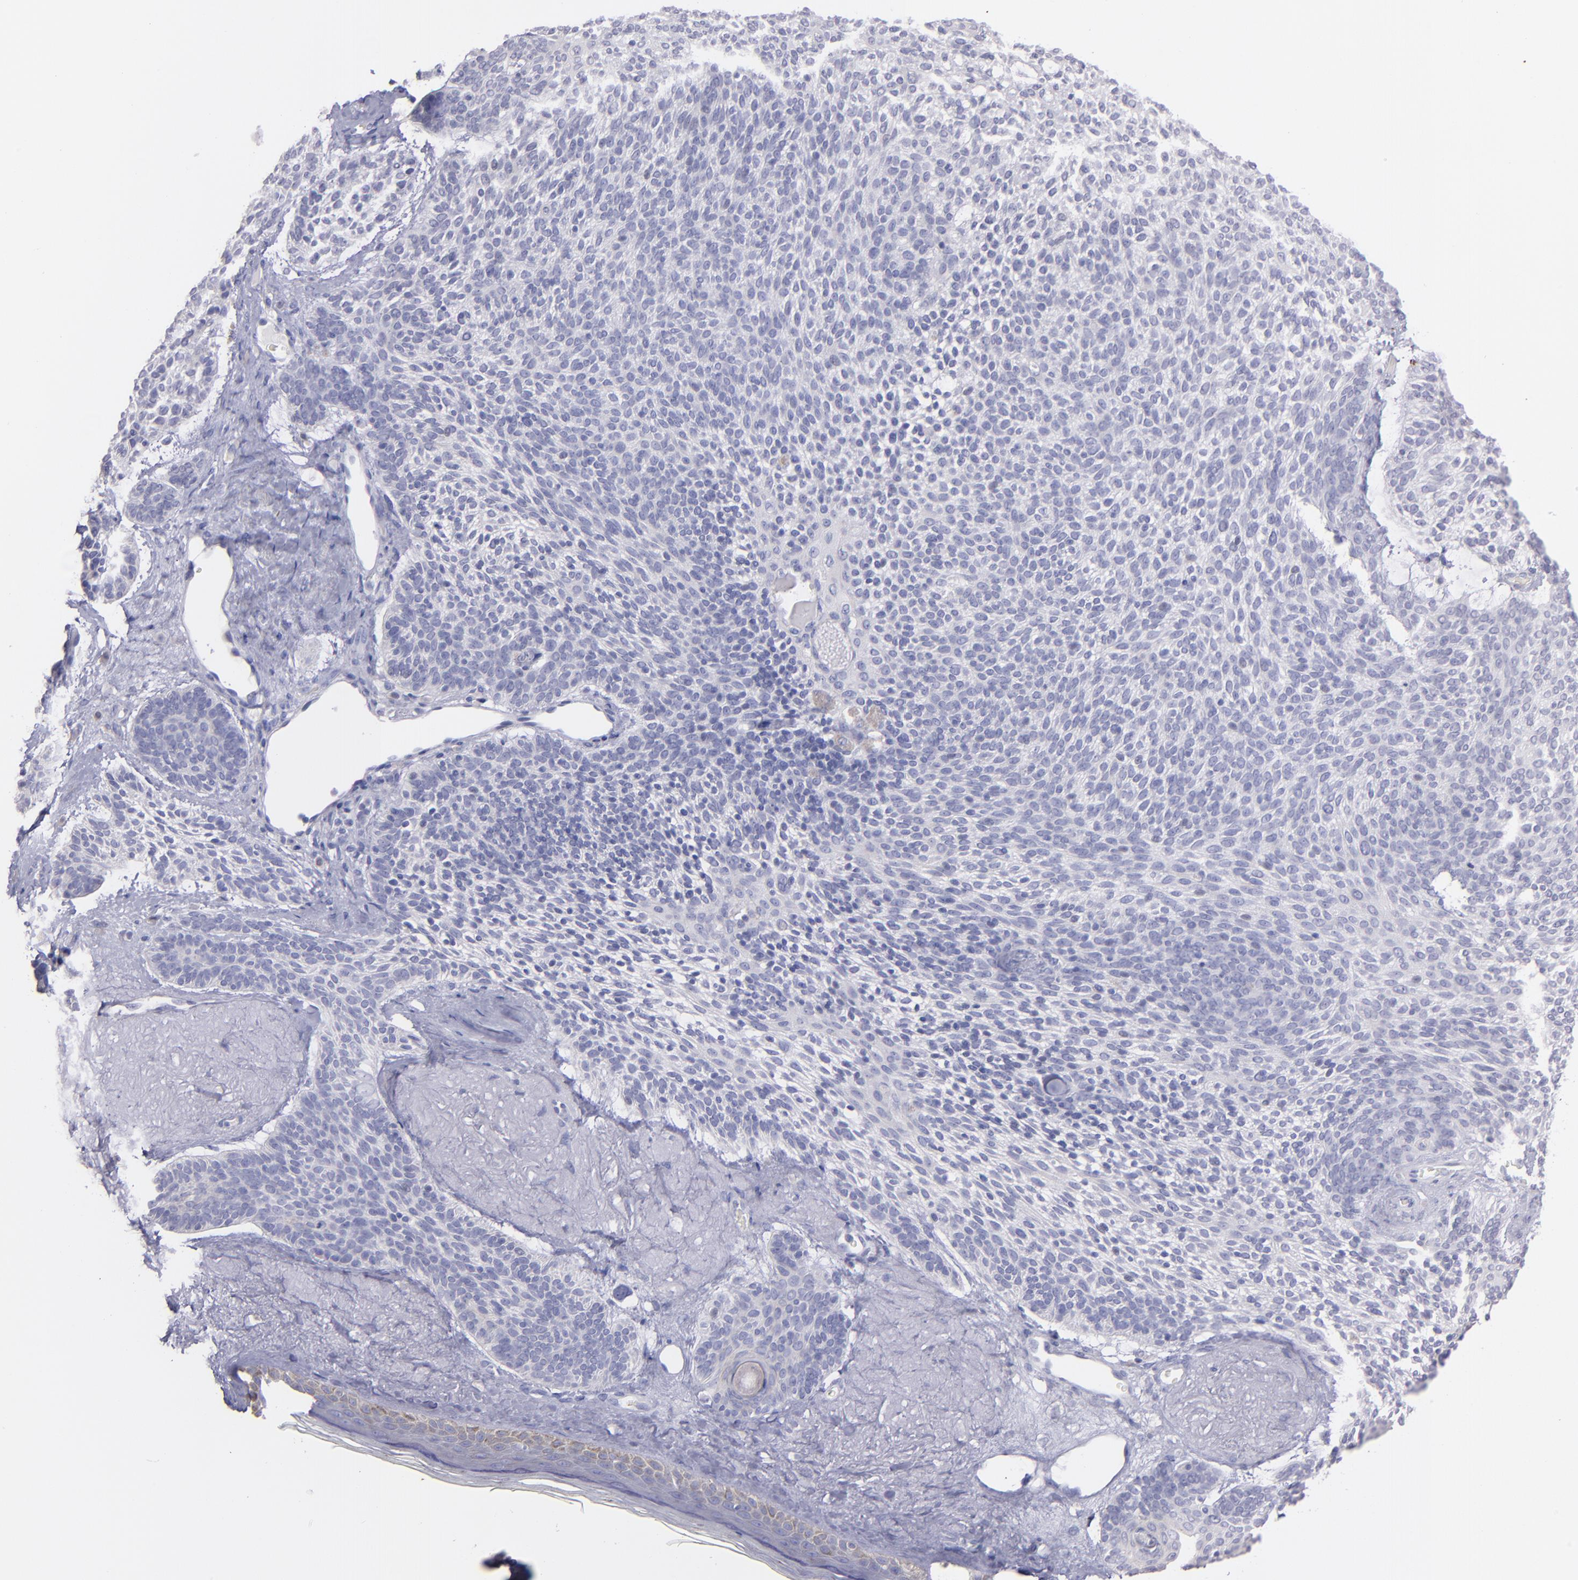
{"staining": {"intensity": "negative", "quantity": "none", "location": "none"}, "tissue": "skin cancer", "cell_type": "Tumor cells", "image_type": "cancer", "snomed": [{"axis": "morphology", "description": "Normal tissue, NOS"}, {"axis": "morphology", "description": "Basal cell carcinoma"}, {"axis": "topography", "description": "Skin"}], "caption": "The micrograph shows no staining of tumor cells in skin cancer (basal cell carcinoma).", "gene": "SNAP25", "patient": {"sex": "female", "age": 70}}